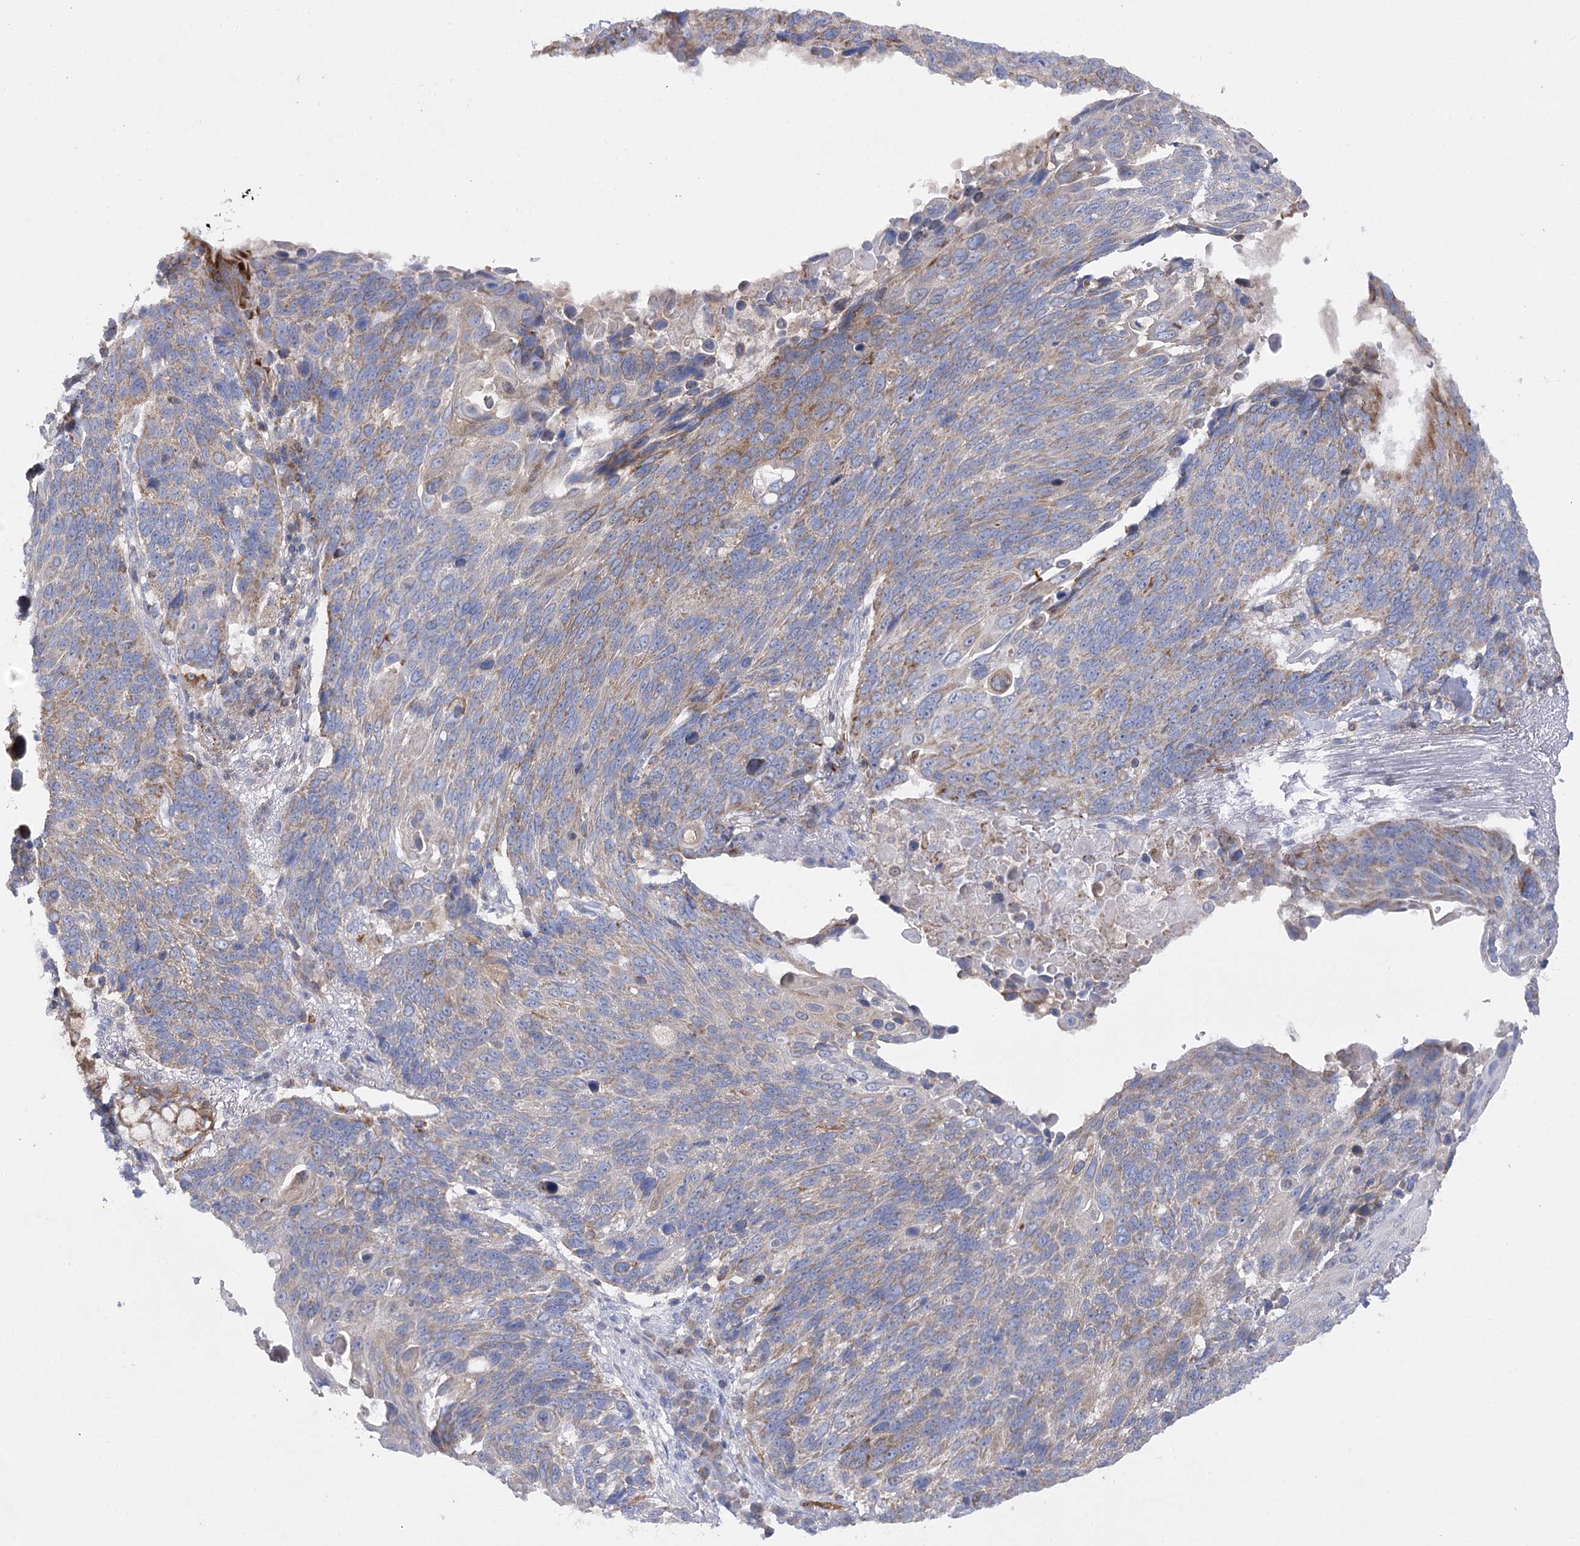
{"staining": {"intensity": "moderate", "quantity": "25%-75%", "location": "cytoplasmic/membranous"}, "tissue": "lung cancer", "cell_type": "Tumor cells", "image_type": "cancer", "snomed": [{"axis": "morphology", "description": "Squamous cell carcinoma, NOS"}, {"axis": "topography", "description": "Lung"}], "caption": "Moderate cytoplasmic/membranous staining for a protein is present in about 25%-75% of tumor cells of lung cancer using immunohistochemistry (IHC).", "gene": "COX15", "patient": {"sex": "male", "age": 66}}